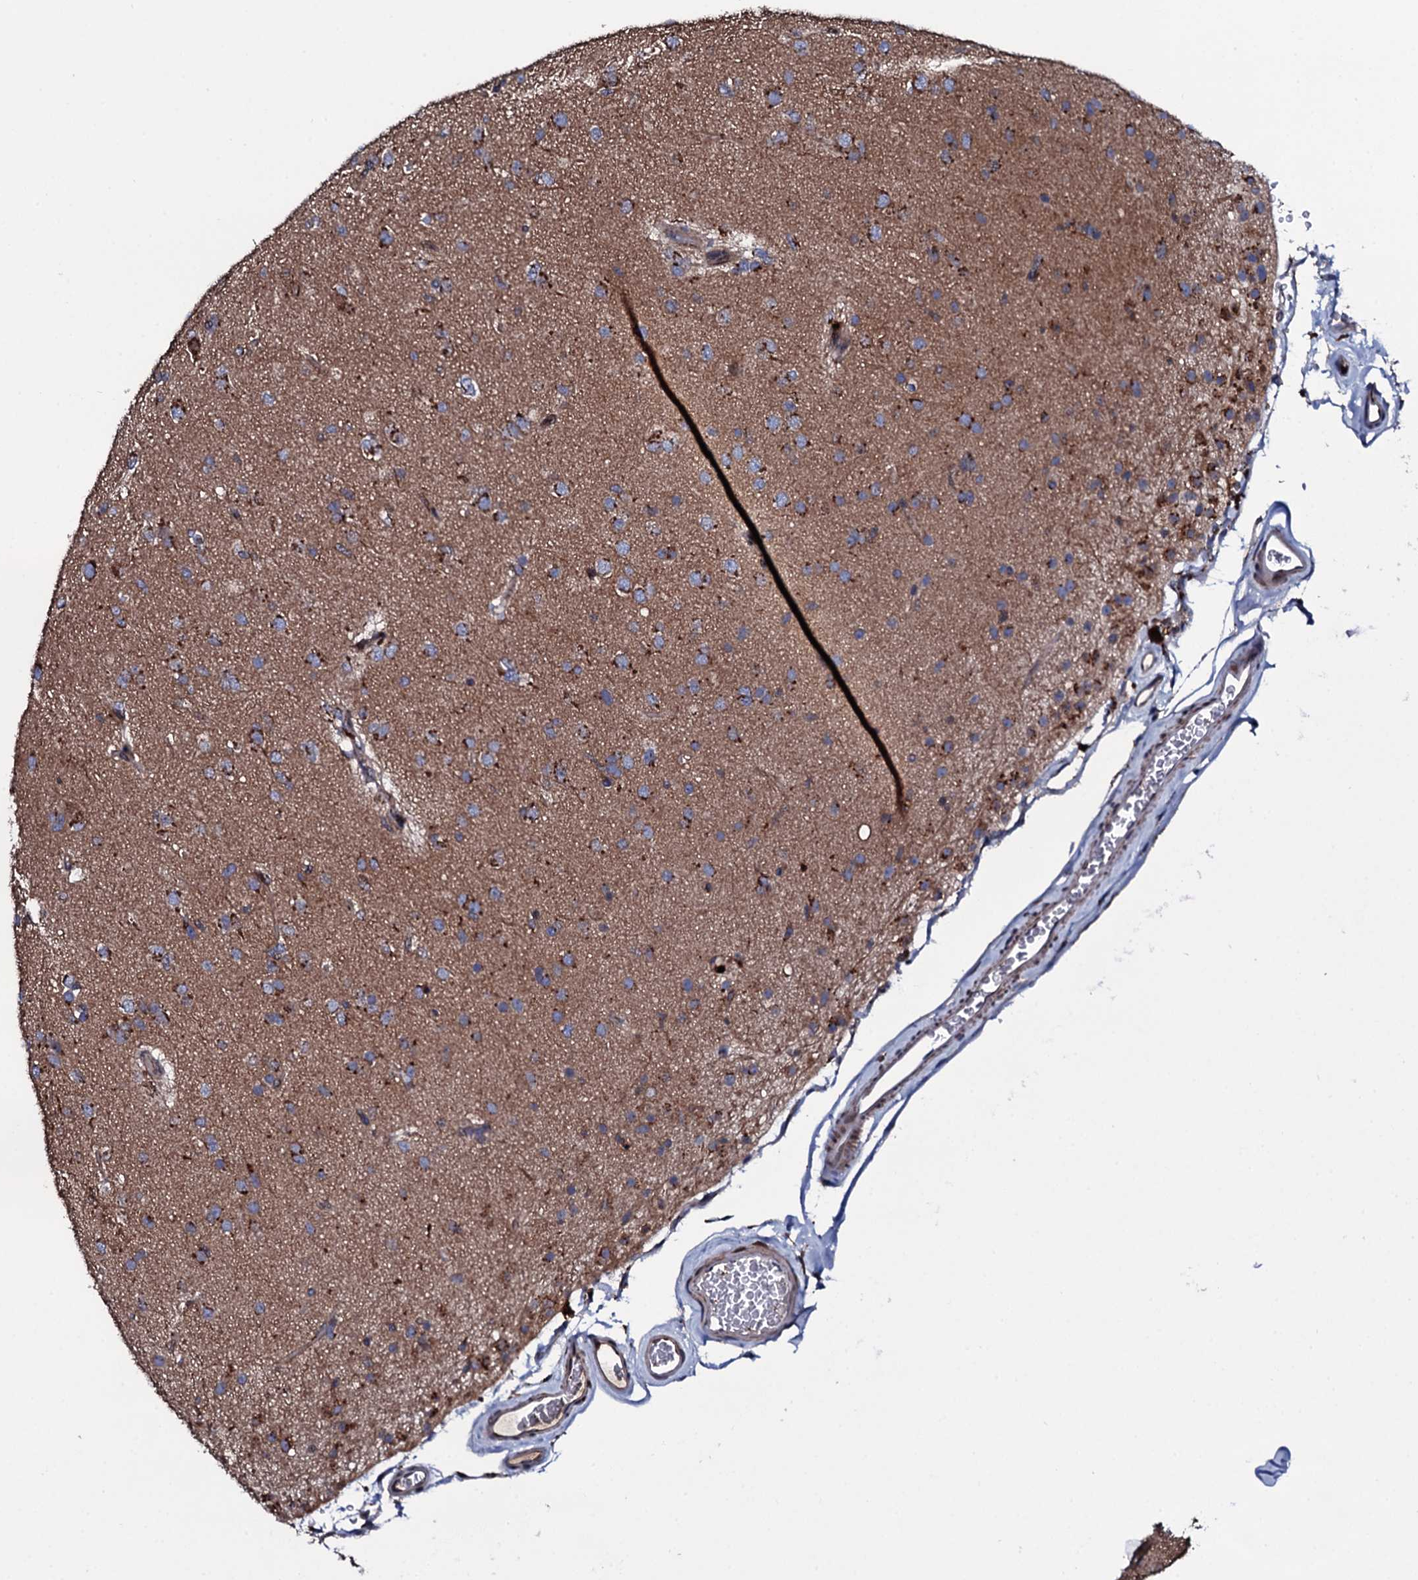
{"staining": {"intensity": "moderate", "quantity": ">75%", "location": "cytoplasmic/membranous"}, "tissue": "glioma", "cell_type": "Tumor cells", "image_type": "cancer", "snomed": [{"axis": "morphology", "description": "Glioma, malignant, Low grade"}, {"axis": "topography", "description": "Brain"}], "caption": "Immunohistochemical staining of human glioma exhibits medium levels of moderate cytoplasmic/membranous protein expression in approximately >75% of tumor cells.", "gene": "PLET1", "patient": {"sex": "male", "age": 65}}